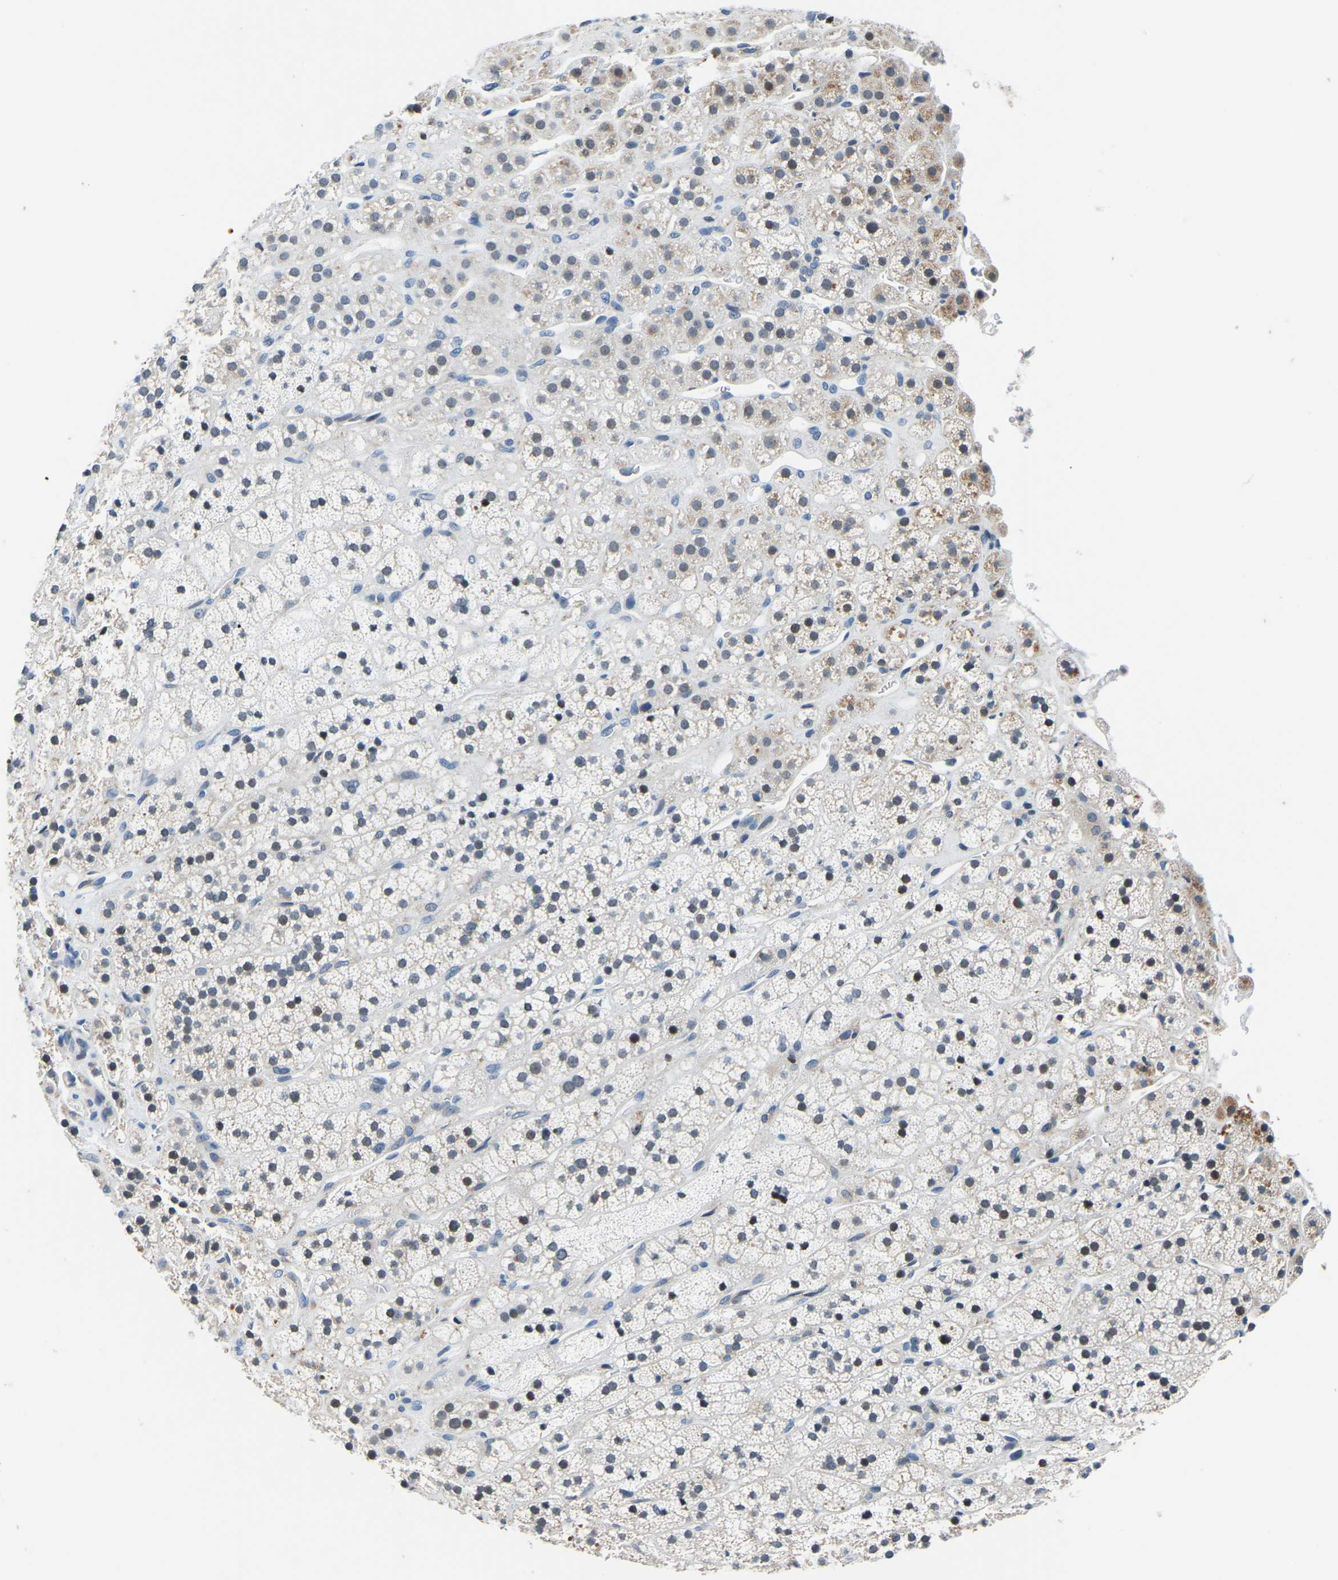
{"staining": {"intensity": "moderate", "quantity": "<25%", "location": "cytoplasmic/membranous"}, "tissue": "adrenal gland", "cell_type": "Glandular cells", "image_type": "normal", "snomed": [{"axis": "morphology", "description": "Normal tissue, NOS"}, {"axis": "topography", "description": "Adrenal gland"}], "caption": "A low amount of moderate cytoplasmic/membranous positivity is seen in approximately <25% of glandular cells in benign adrenal gland. (brown staining indicates protein expression, while blue staining denotes nuclei).", "gene": "LIAS", "patient": {"sex": "male", "age": 56}}